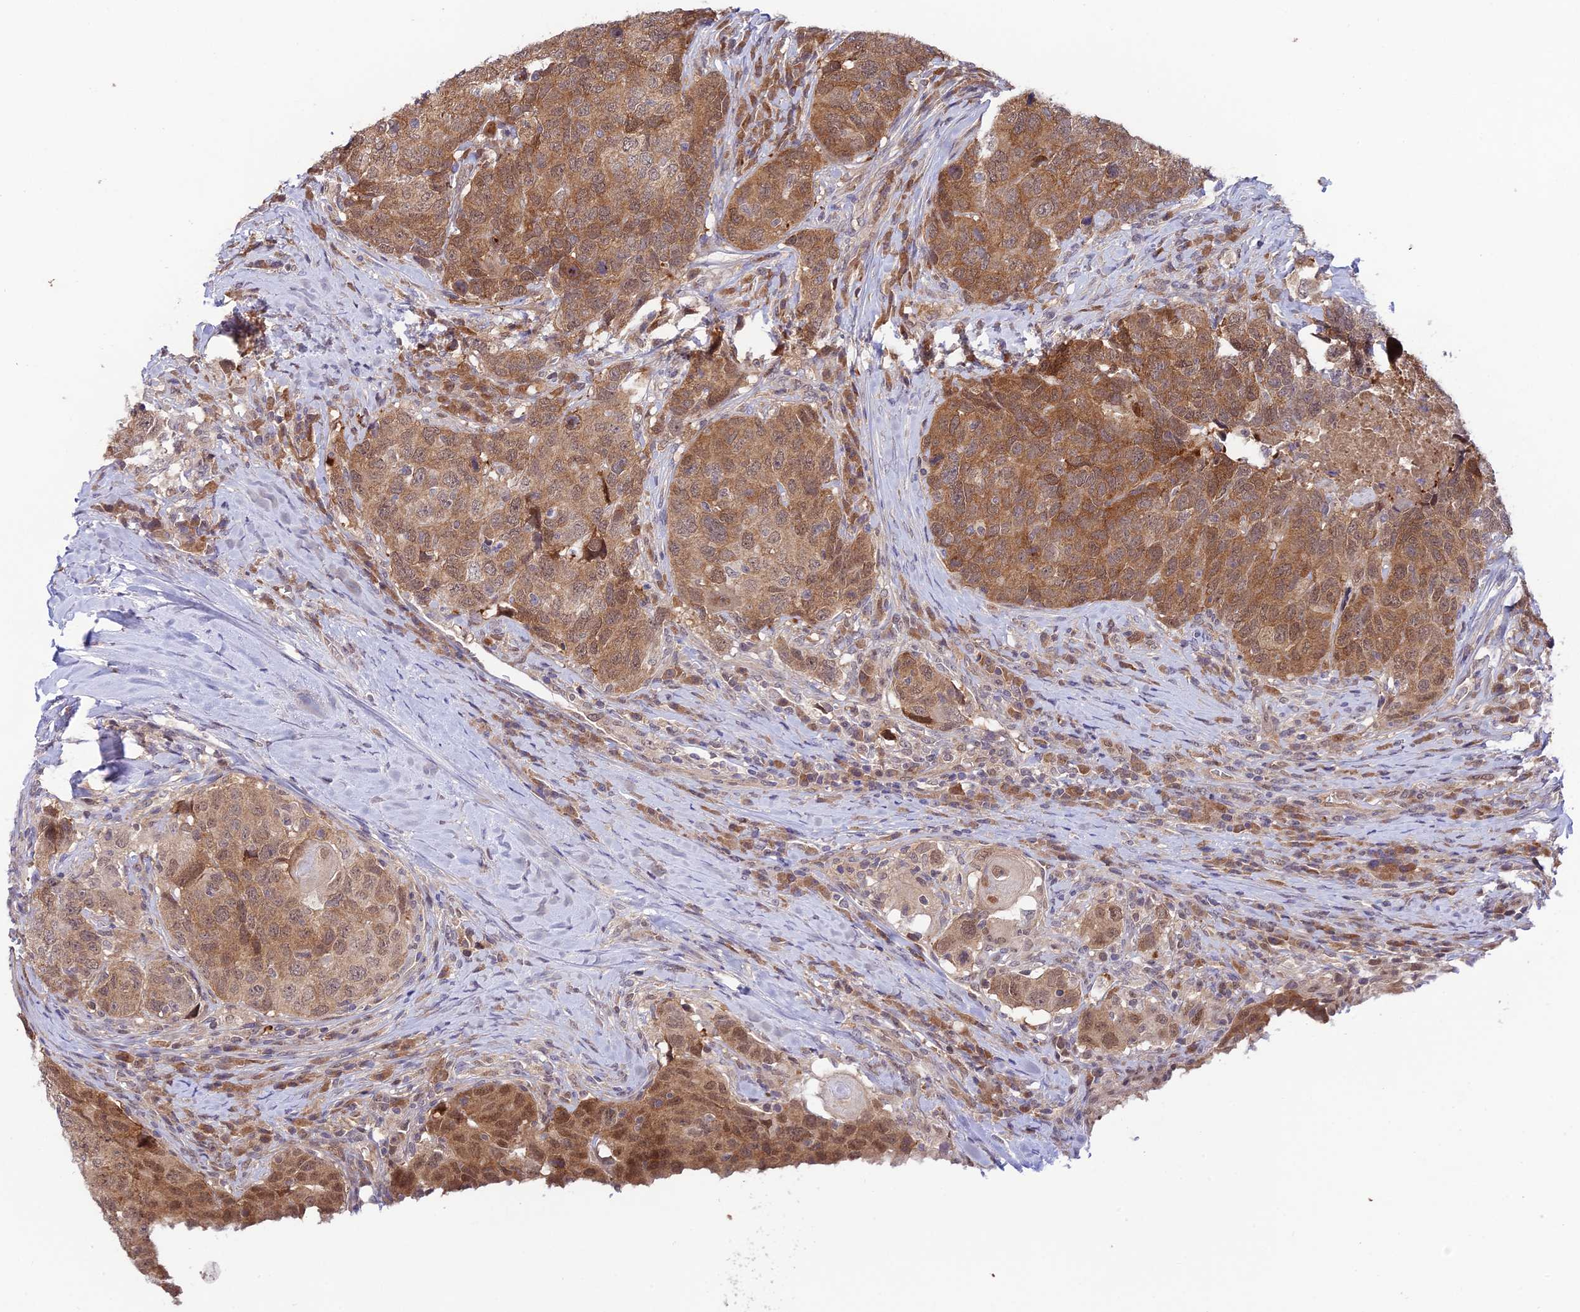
{"staining": {"intensity": "moderate", "quantity": ">75%", "location": "cytoplasmic/membranous"}, "tissue": "head and neck cancer", "cell_type": "Tumor cells", "image_type": "cancer", "snomed": [{"axis": "morphology", "description": "Squamous cell carcinoma, NOS"}, {"axis": "topography", "description": "Head-Neck"}], "caption": "Immunohistochemical staining of human head and neck squamous cell carcinoma displays moderate cytoplasmic/membranous protein staining in approximately >75% of tumor cells.", "gene": "TRIM40", "patient": {"sex": "male", "age": 66}}